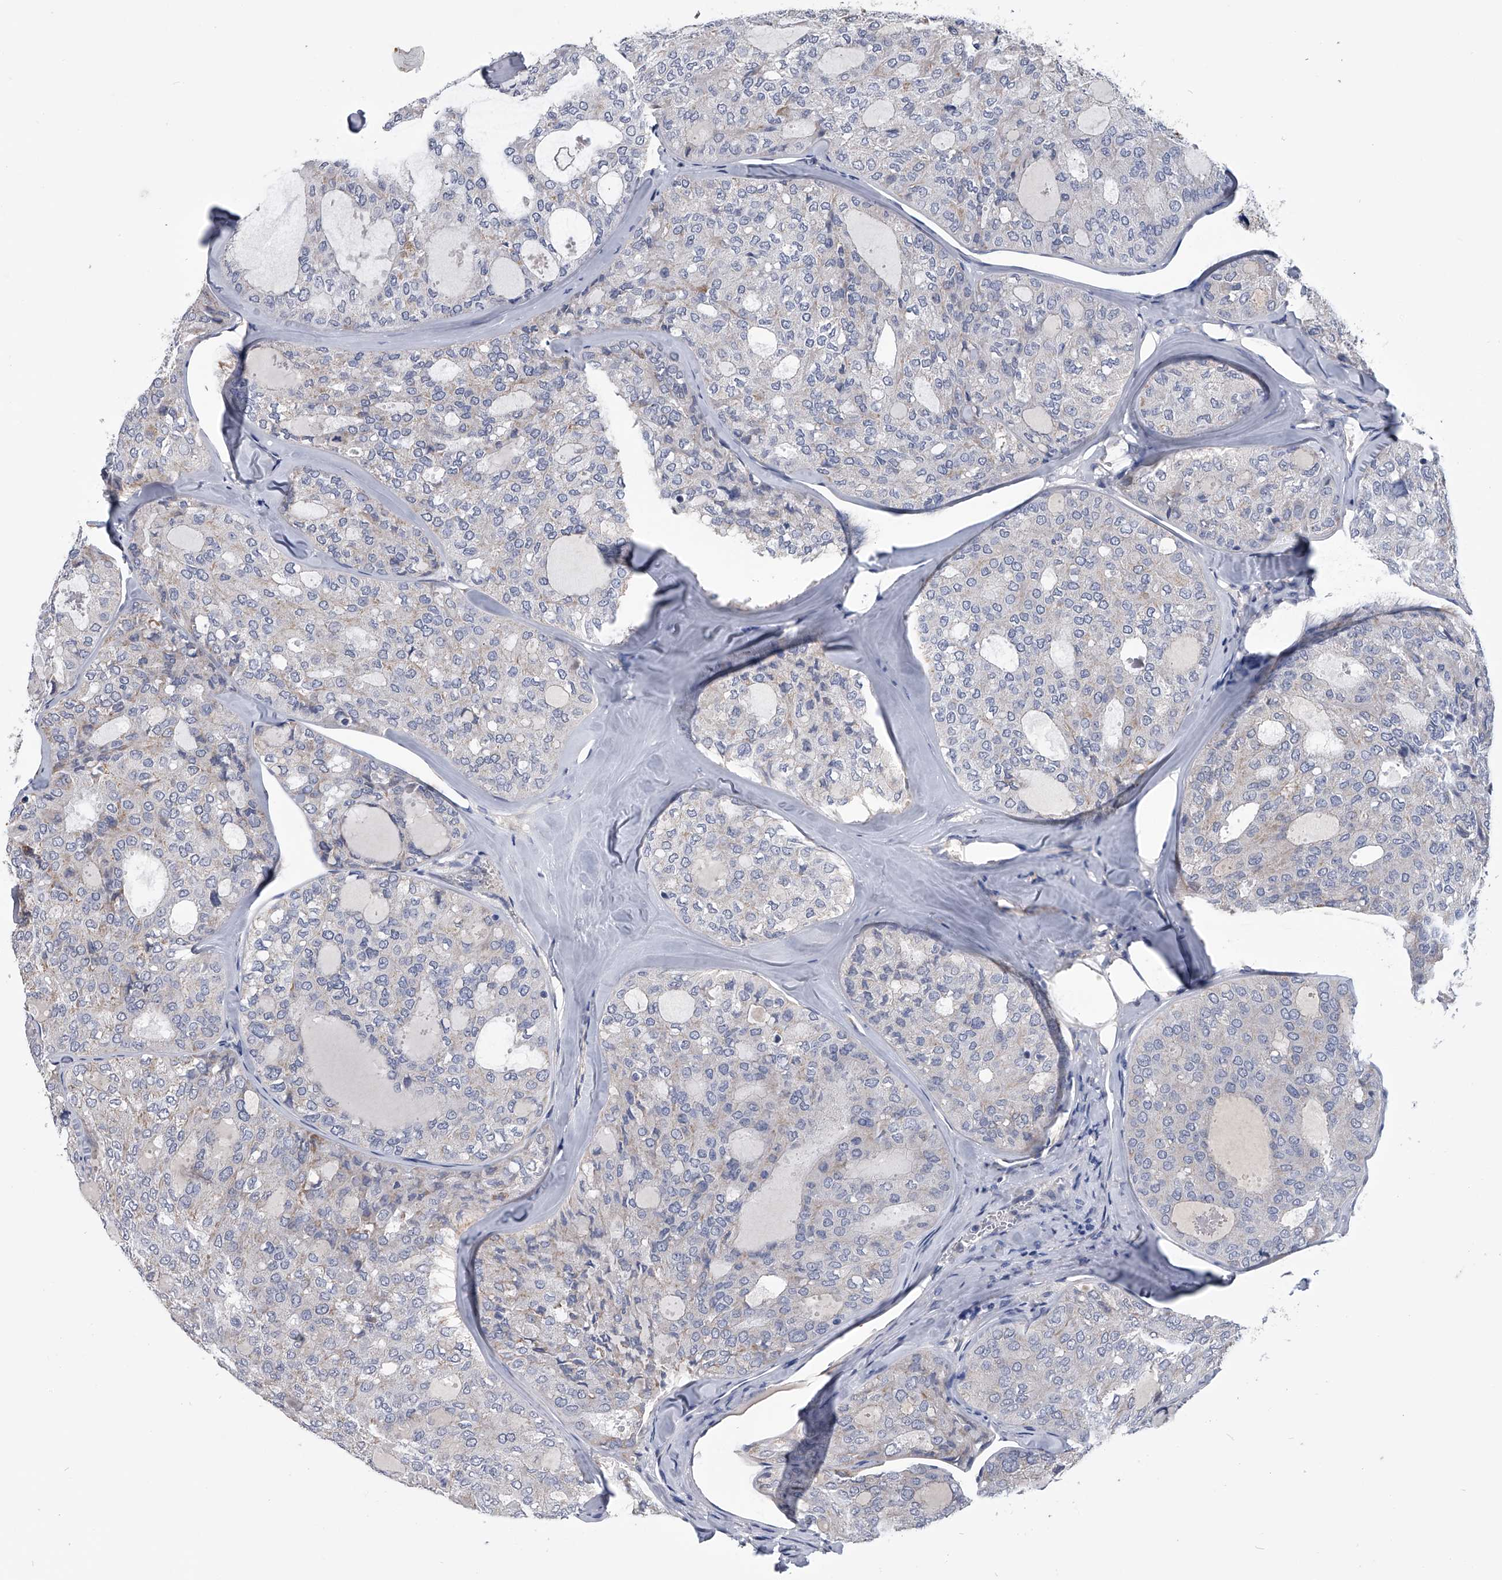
{"staining": {"intensity": "negative", "quantity": "none", "location": "none"}, "tissue": "thyroid cancer", "cell_type": "Tumor cells", "image_type": "cancer", "snomed": [{"axis": "morphology", "description": "Follicular adenoma carcinoma, NOS"}, {"axis": "topography", "description": "Thyroid gland"}], "caption": "Immunohistochemistry (IHC) micrograph of thyroid follicular adenoma carcinoma stained for a protein (brown), which reveals no staining in tumor cells. (DAB immunohistochemistry visualized using brightfield microscopy, high magnification).", "gene": "OAT", "patient": {"sex": "male", "age": 75}}